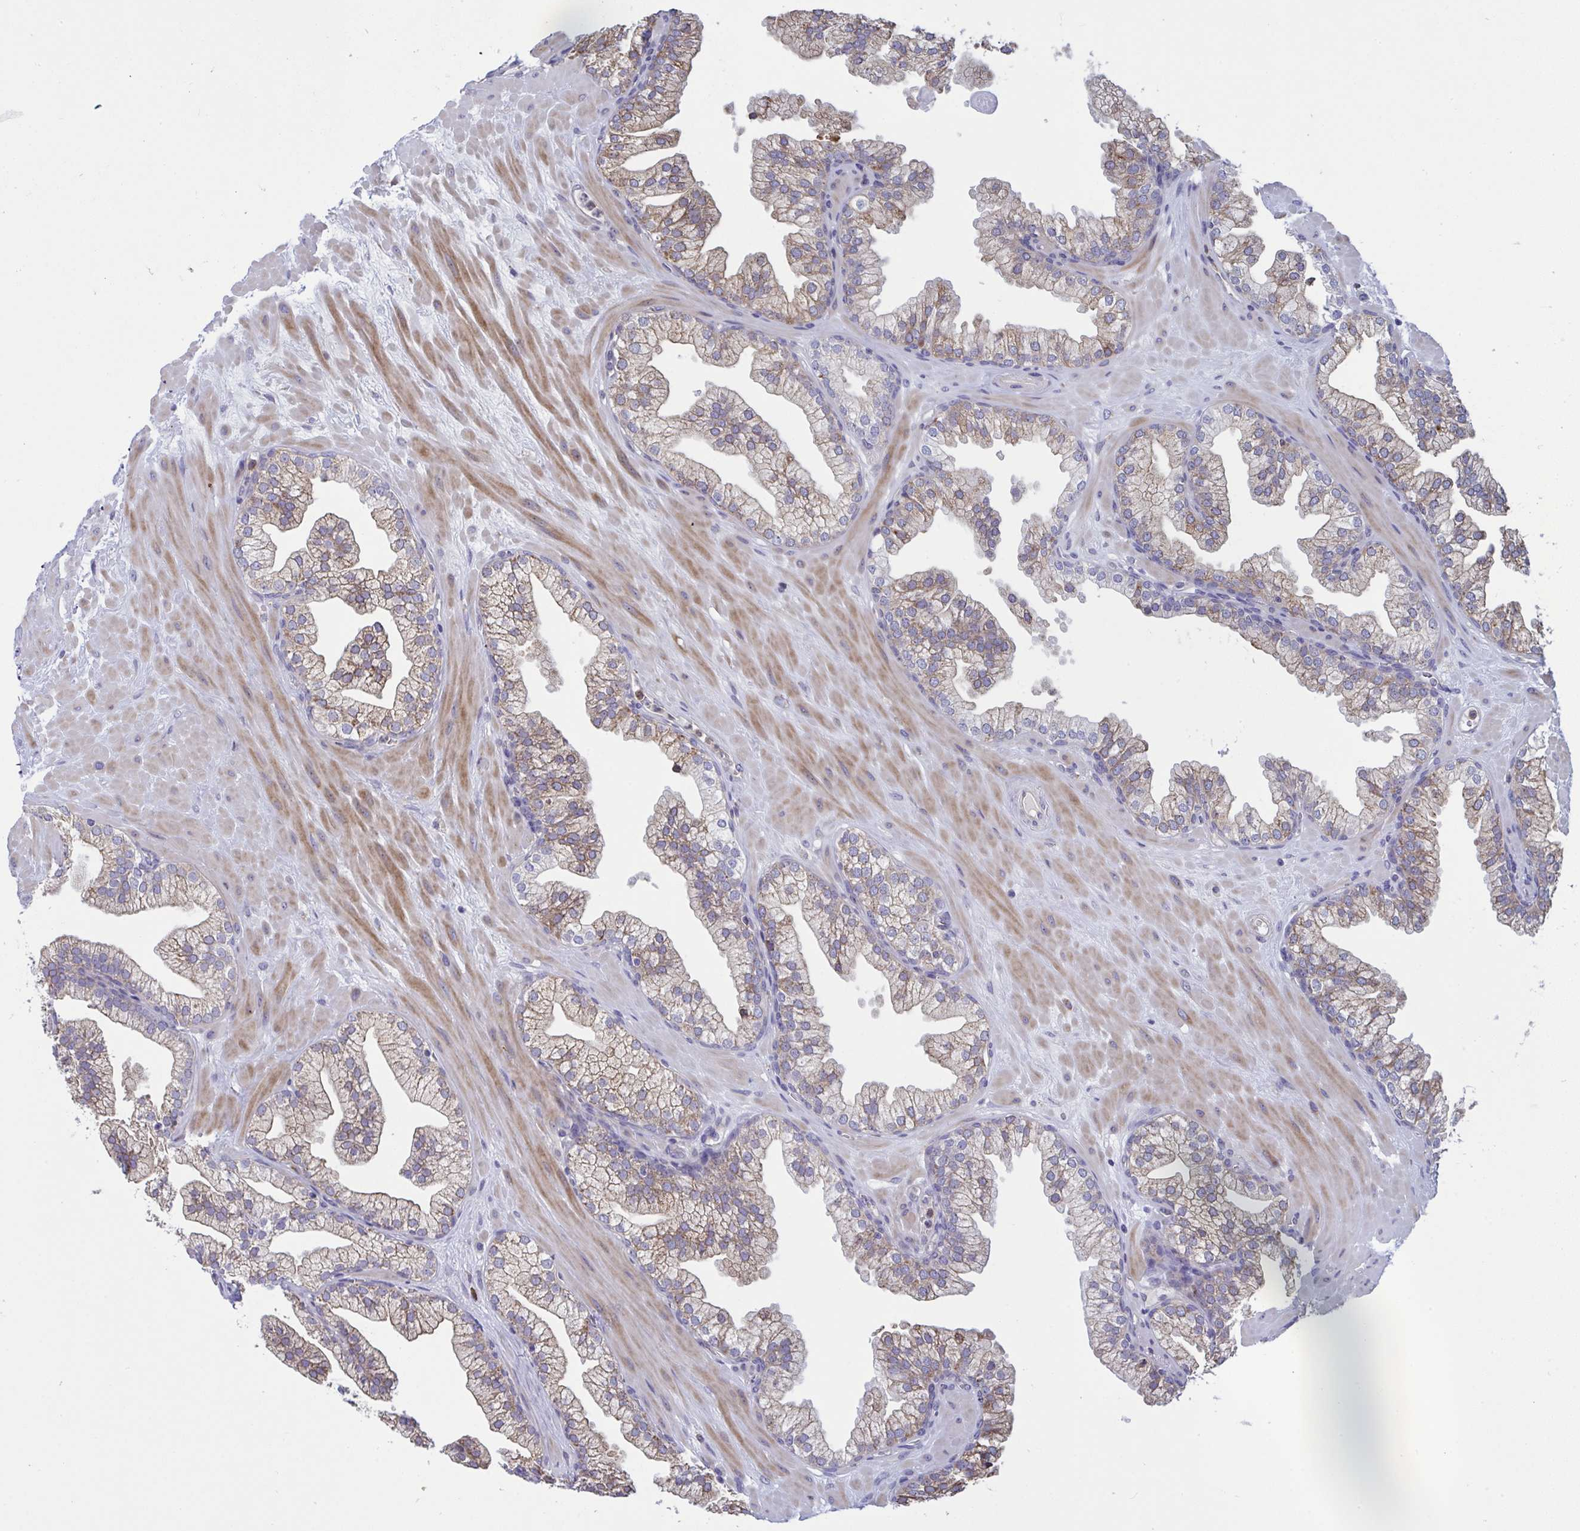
{"staining": {"intensity": "weak", "quantity": "25%-75%", "location": "cytoplasmic/membranous"}, "tissue": "prostate", "cell_type": "Glandular cells", "image_type": "normal", "snomed": [{"axis": "morphology", "description": "Normal tissue, NOS"}, {"axis": "topography", "description": "Prostate"}, {"axis": "topography", "description": "Peripheral nerve tissue"}], "caption": "Immunohistochemical staining of benign prostate shows weak cytoplasmic/membranous protein staining in about 25%-75% of glandular cells. Nuclei are stained in blue.", "gene": "MYMK", "patient": {"sex": "male", "age": 61}}